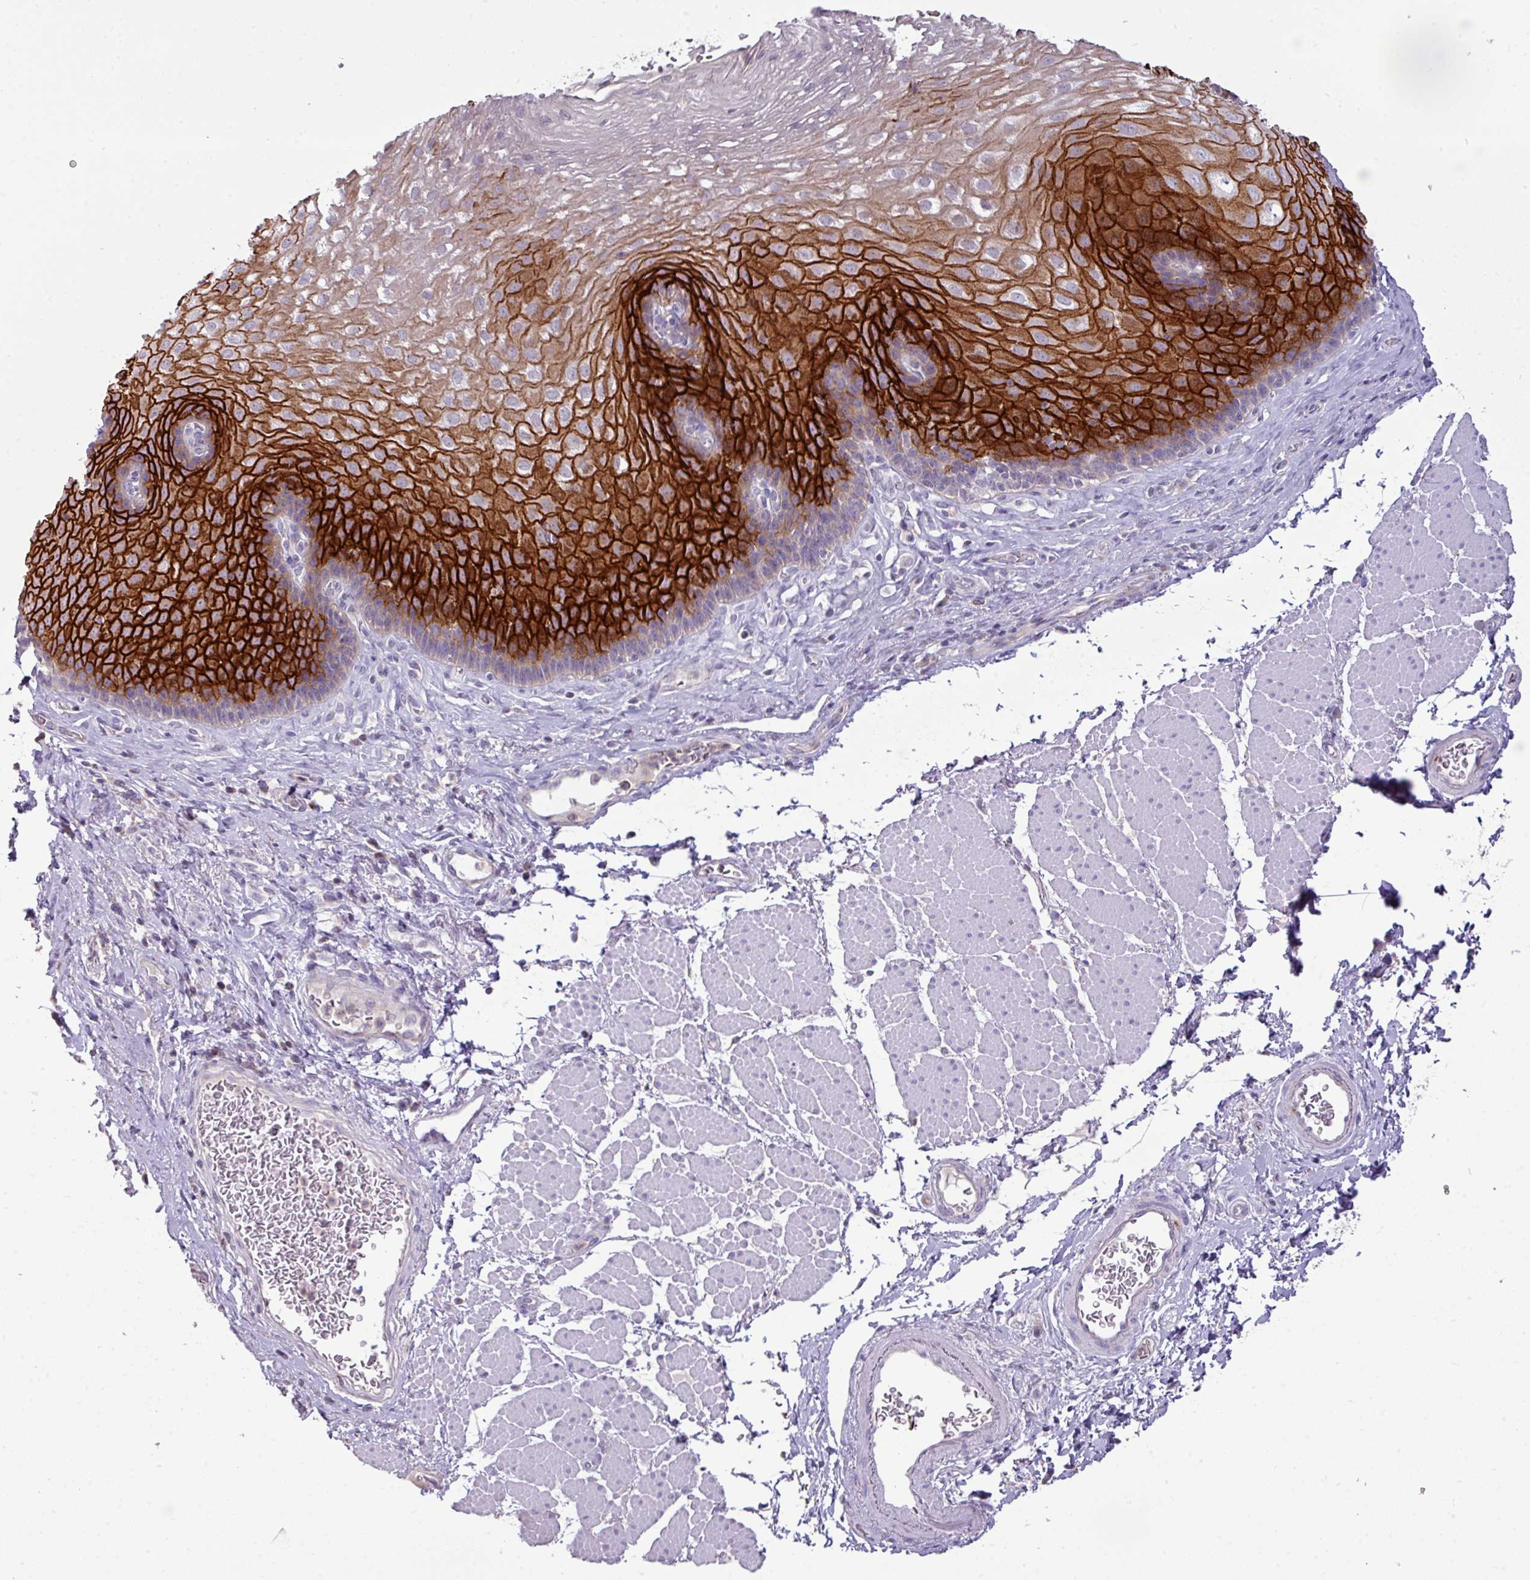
{"staining": {"intensity": "strong", "quantity": "25%-75%", "location": "cytoplasmic/membranous"}, "tissue": "esophagus", "cell_type": "Squamous epithelial cells", "image_type": "normal", "snomed": [{"axis": "morphology", "description": "Normal tissue, NOS"}, {"axis": "topography", "description": "Esophagus"}], "caption": "Protein expression analysis of benign esophagus demonstrates strong cytoplasmic/membranous expression in about 25%-75% of squamous epithelial cells. (IHC, brightfield microscopy, high magnification).", "gene": "TRAPPC1", "patient": {"sex": "female", "age": 66}}